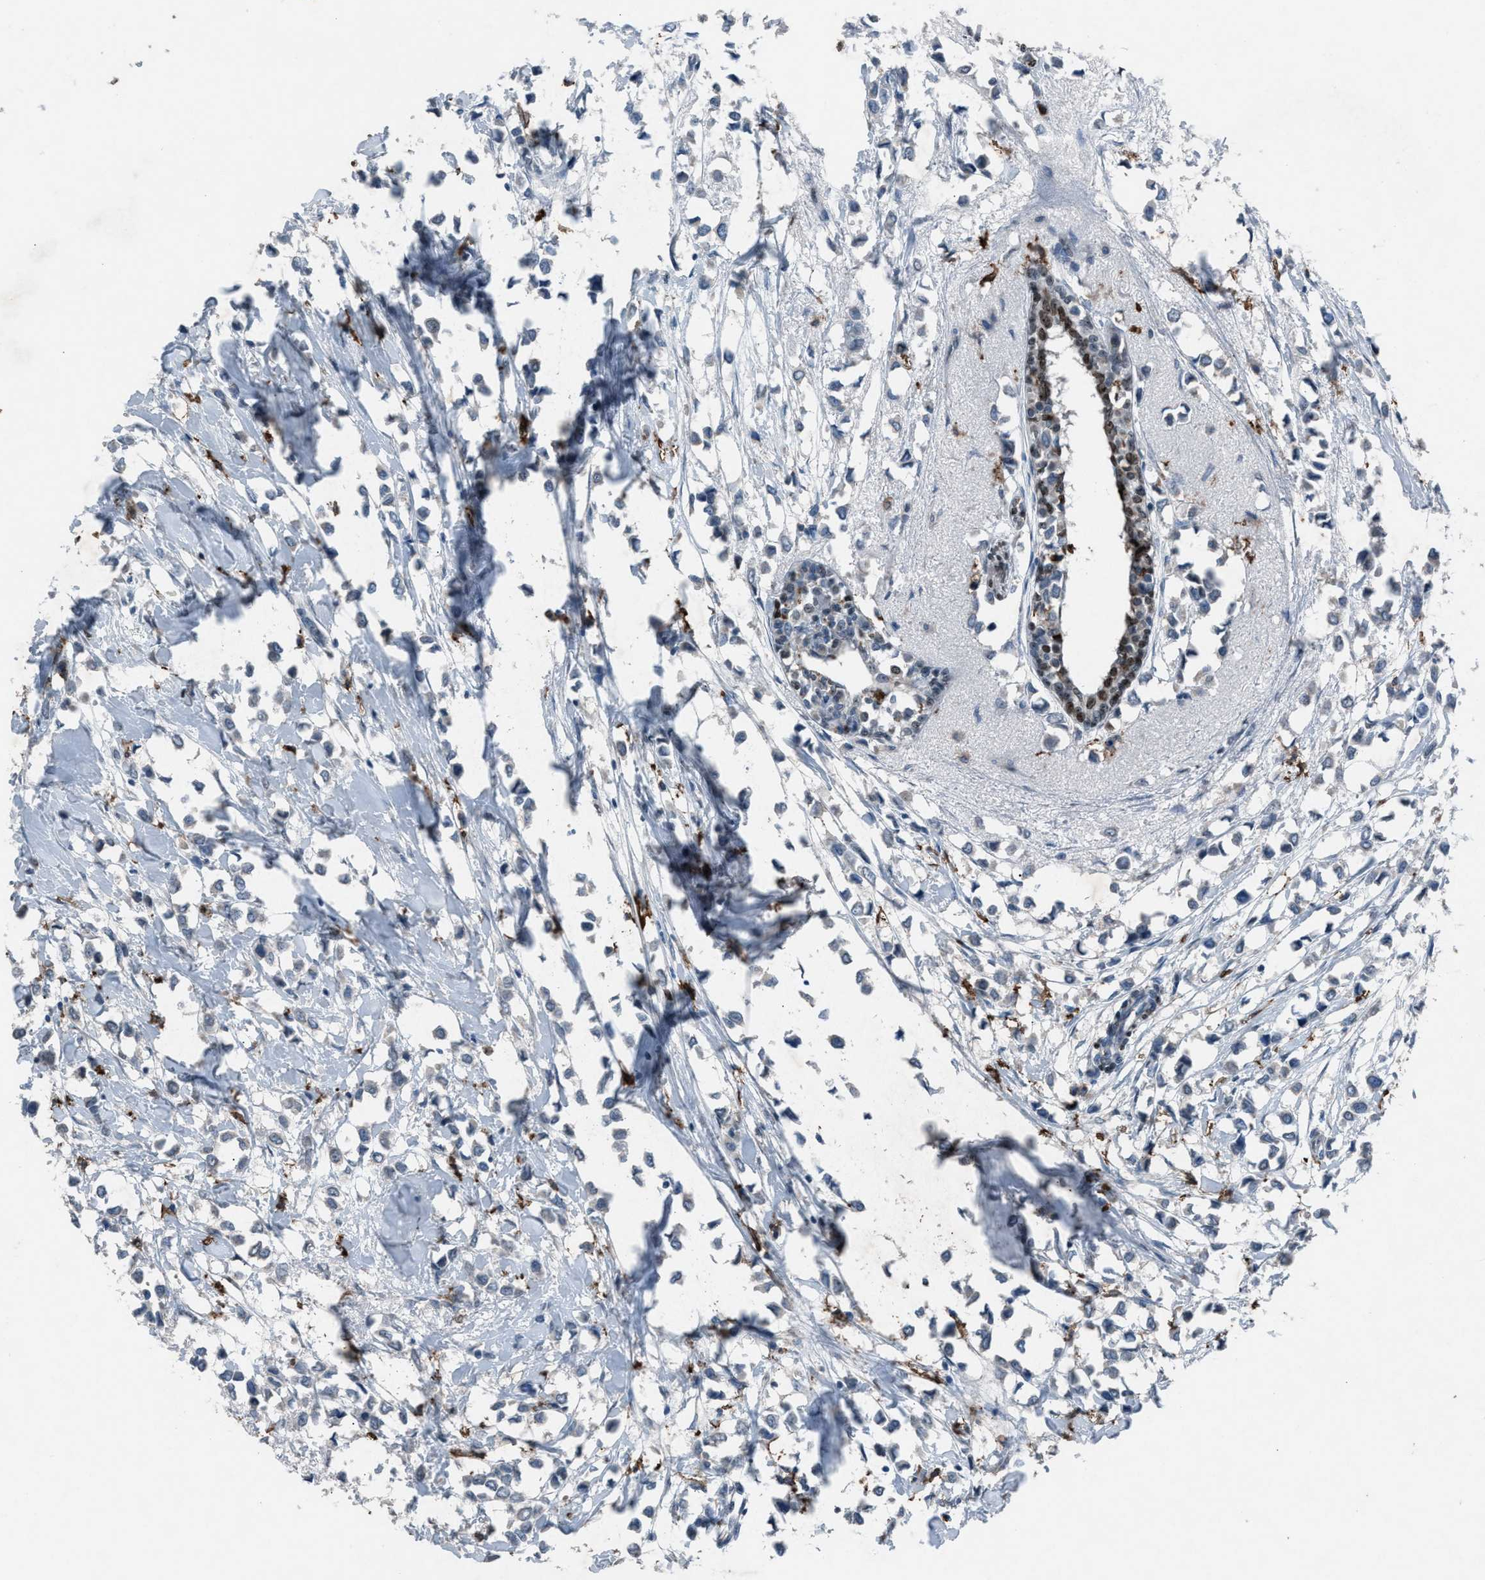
{"staining": {"intensity": "negative", "quantity": "none", "location": "none"}, "tissue": "breast cancer", "cell_type": "Tumor cells", "image_type": "cancer", "snomed": [{"axis": "morphology", "description": "Lobular carcinoma"}, {"axis": "topography", "description": "Breast"}], "caption": "This photomicrograph is of breast cancer stained with IHC to label a protein in brown with the nuclei are counter-stained blue. There is no expression in tumor cells.", "gene": "FCER1G", "patient": {"sex": "female", "age": 51}}